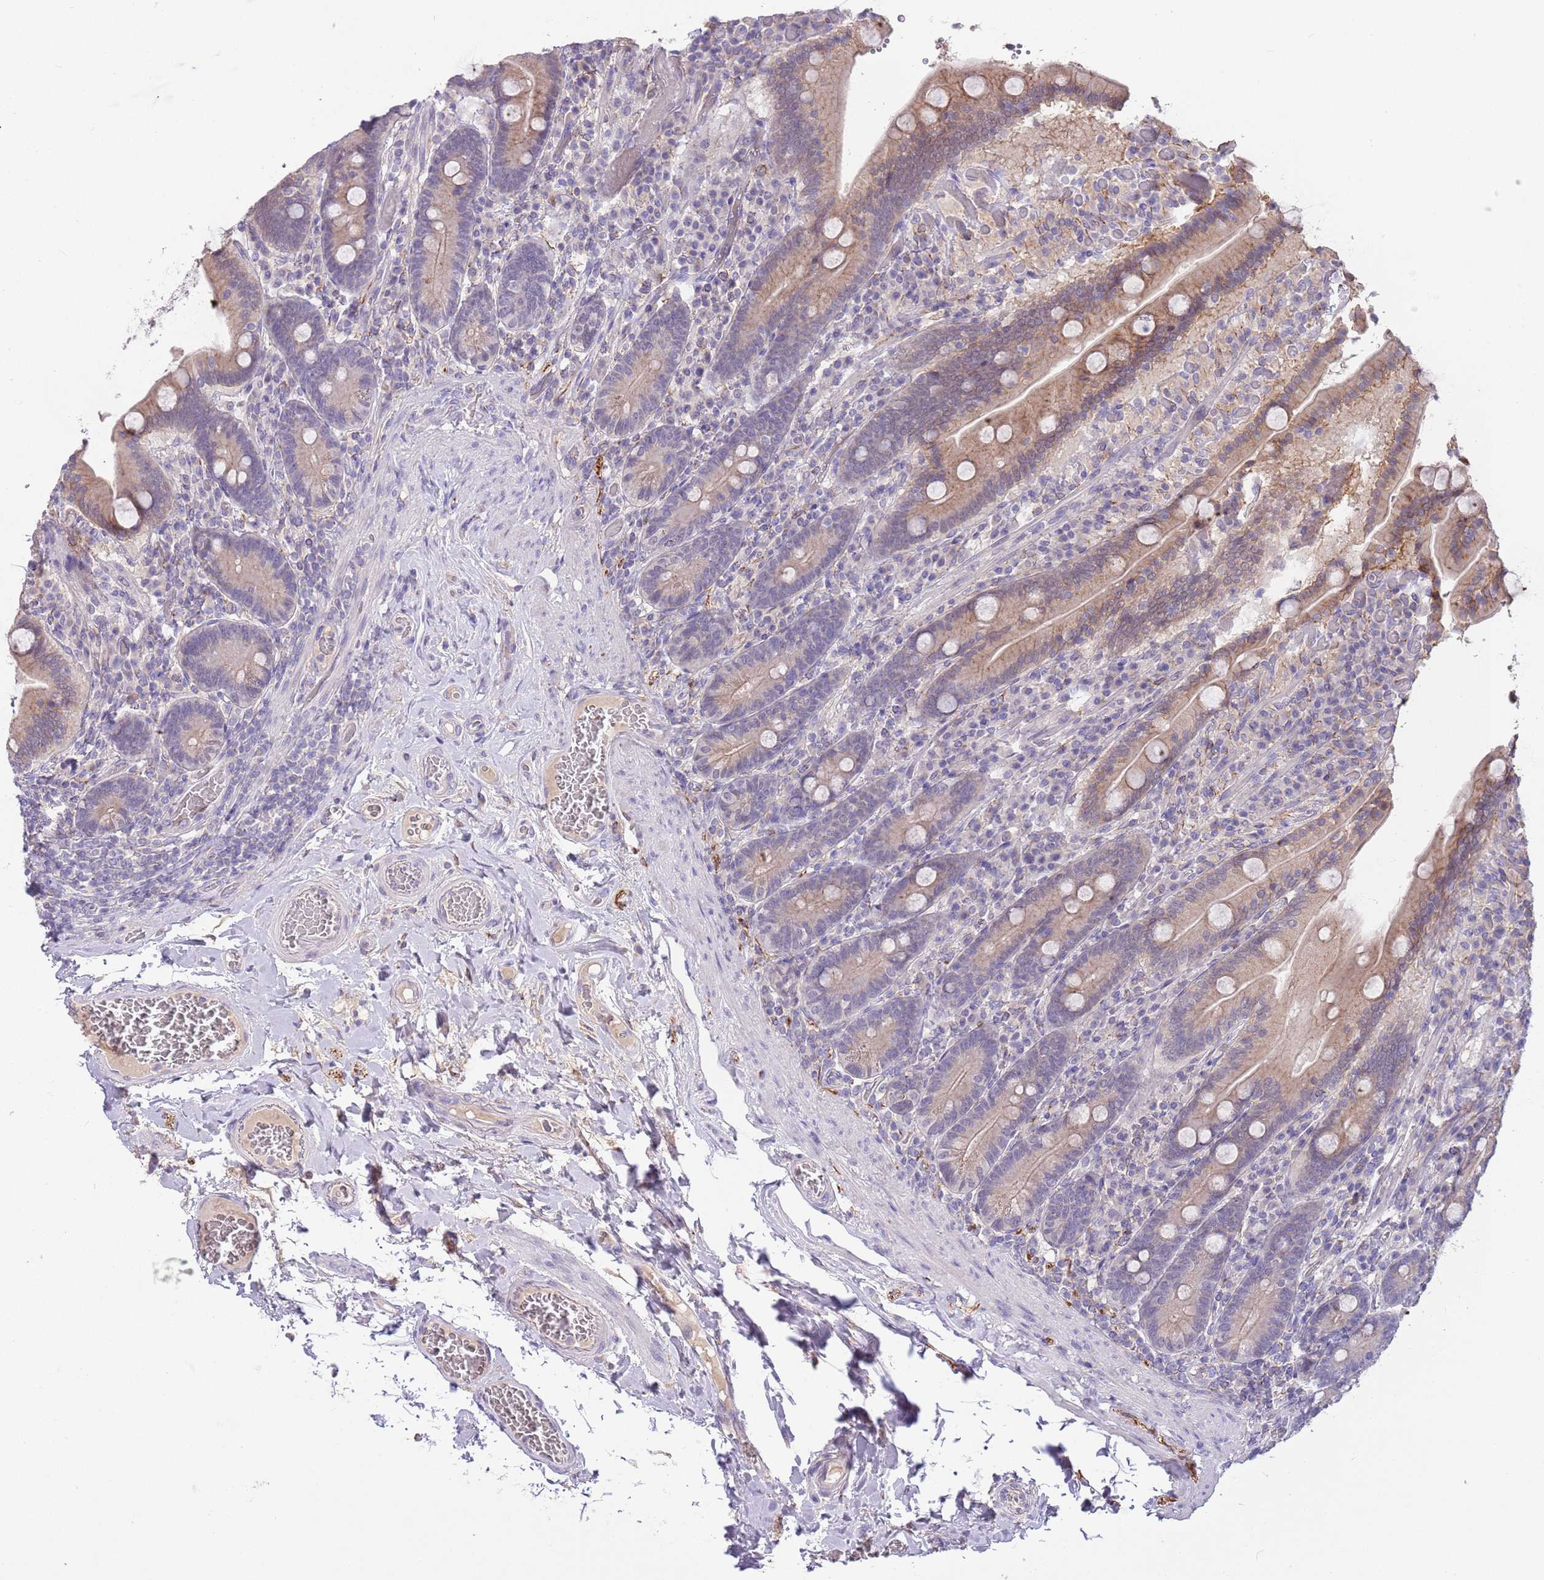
{"staining": {"intensity": "moderate", "quantity": "25%-75%", "location": "cytoplasmic/membranous"}, "tissue": "duodenum", "cell_type": "Glandular cells", "image_type": "normal", "snomed": [{"axis": "morphology", "description": "Normal tissue, NOS"}, {"axis": "topography", "description": "Duodenum"}], "caption": "High-power microscopy captured an IHC micrograph of benign duodenum, revealing moderate cytoplasmic/membranous positivity in about 25%-75% of glandular cells.", "gene": "CFAP73", "patient": {"sex": "female", "age": 62}}